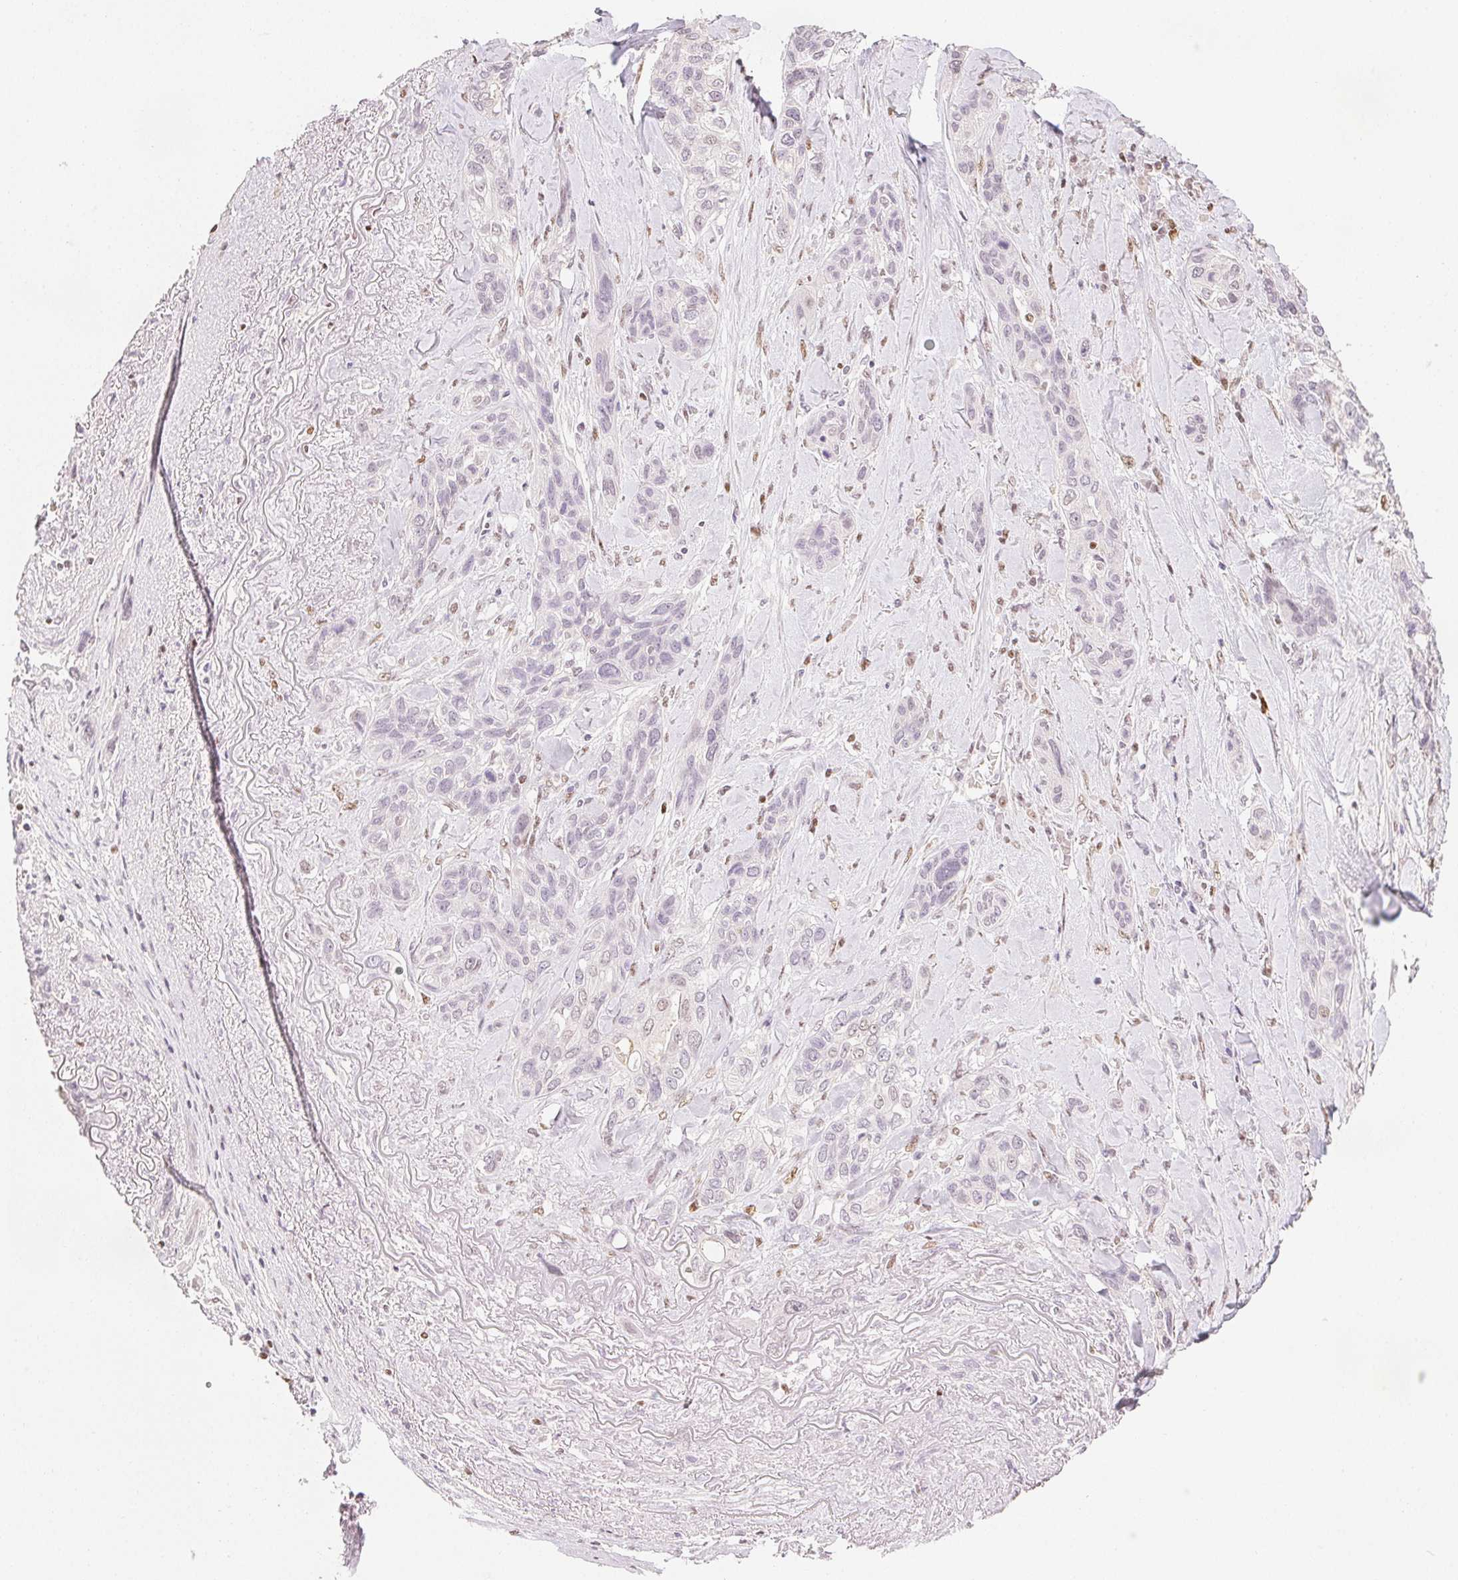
{"staining": {"intensity": "negative", "quantity": "none", "location": "none"}, "tissue": "lung cancer", "cell_type": "Tumor cells", "image_type": "cancer", "snomed": [{"axis": "morphology", "description": "Squamous cell carcinoma, NOS"}, {"axis": "topography", "description": "Lung"}], "caption": "Tumor cells are negative for brown protein staining in squamous cell carcinoma (lung).", "gene": "RUNX2", "patient": {"sex": "female", "age": 70}}